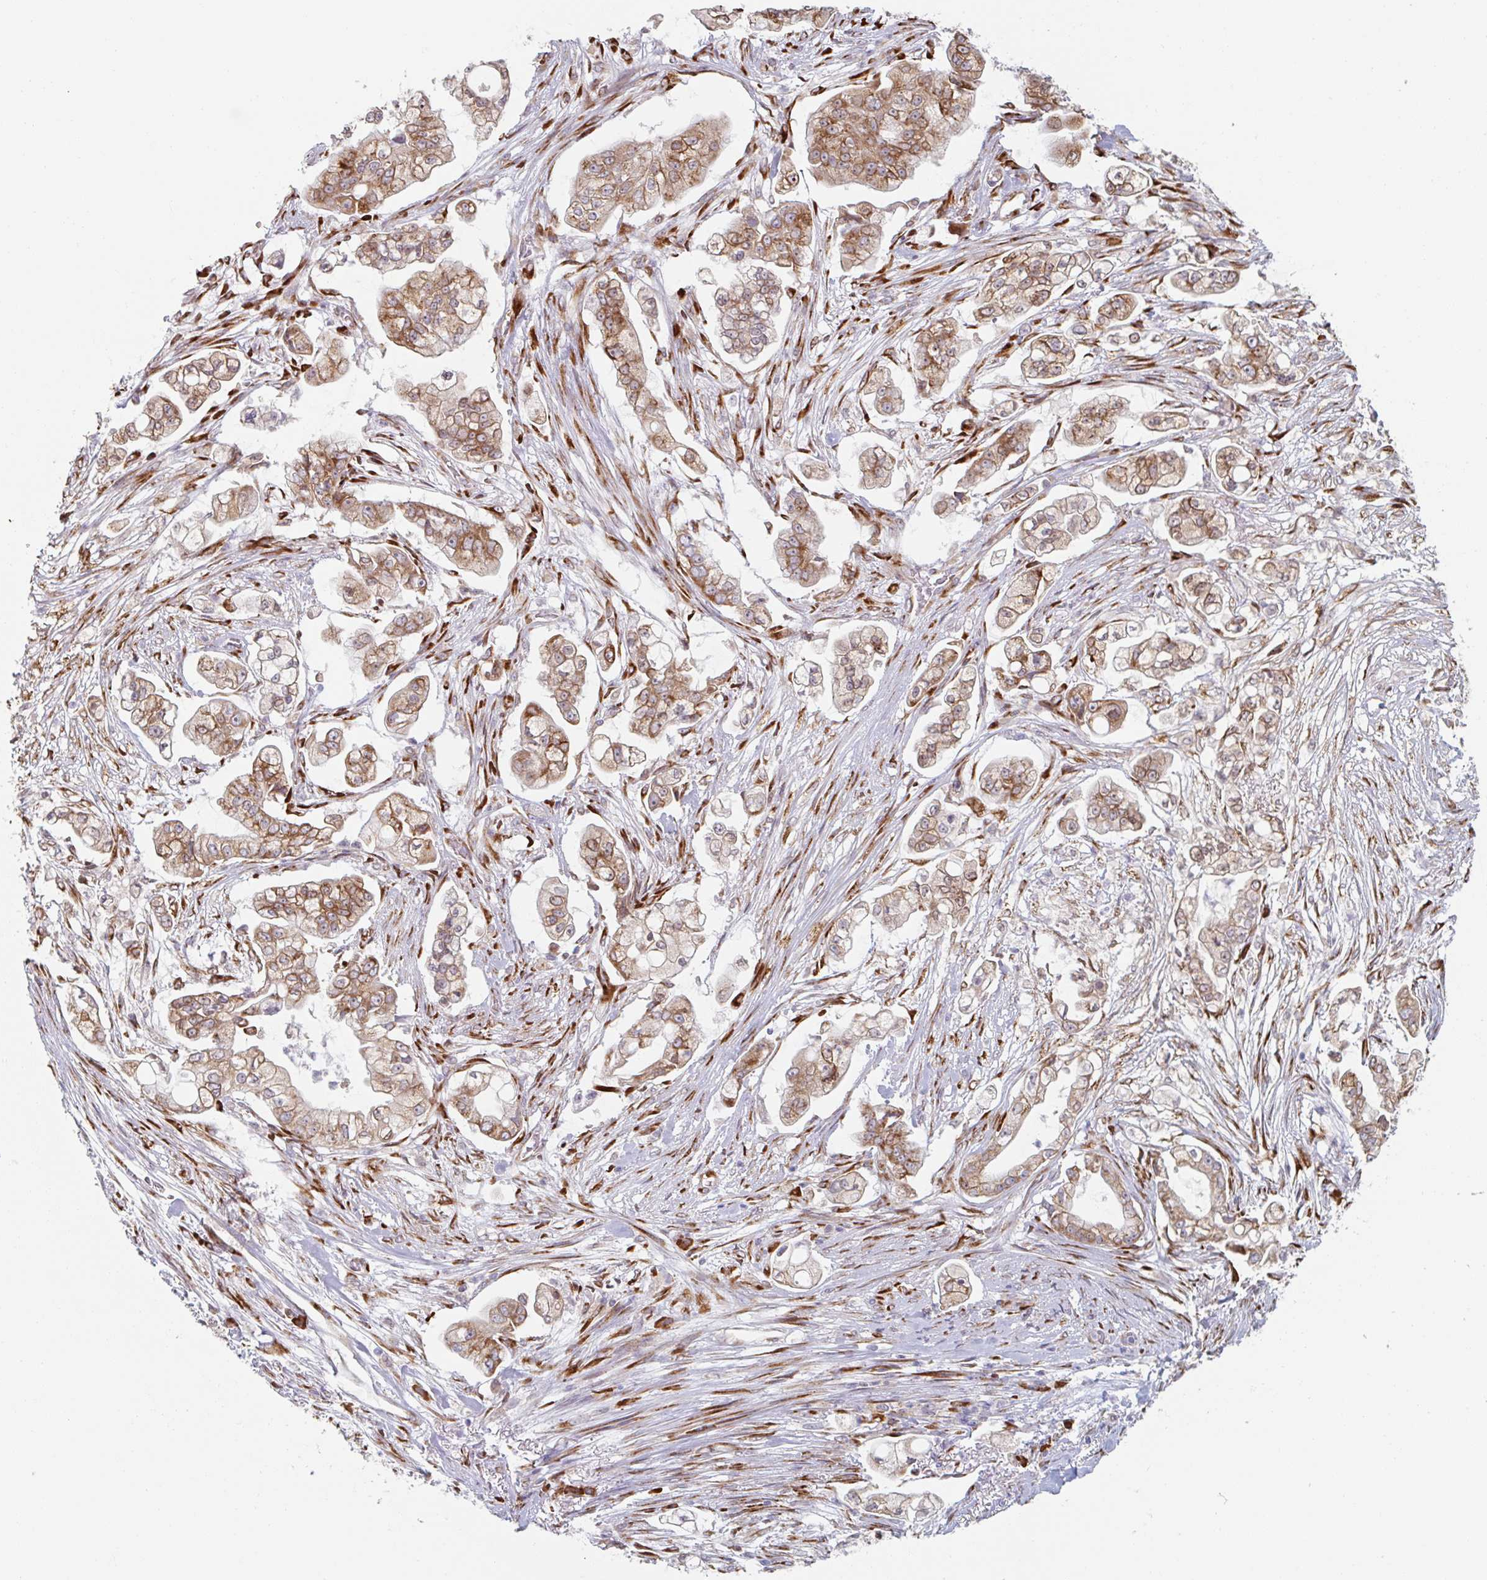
{"staining": {"intensity": "moderate", "quantity": "25%-75%", "location": "cytoplasmic/membranous"}, "tissue": "pancreatic cancer", "cell_type": "Tumor cells", "image_type": "cancer", "snomed": [{"axis": "morphology", "description": "Adenocarcinoma, NOS"}, {"axis": "topography", "description": "Pancreas"}], "caption": "High-magnification brightfield microscopy of pancreatic cancer (adenocarcinoma) stained with DAB (3,3'-diaminobenzidine) (brown) and counterstained with hematoxylin (blue). tumor cells exhibit moderate cytoplasmic/membranous positivity is present in about25%-75% of cells.", "gene": "TRAPPC10", "patient": {"sex": "female", "age": 69}}